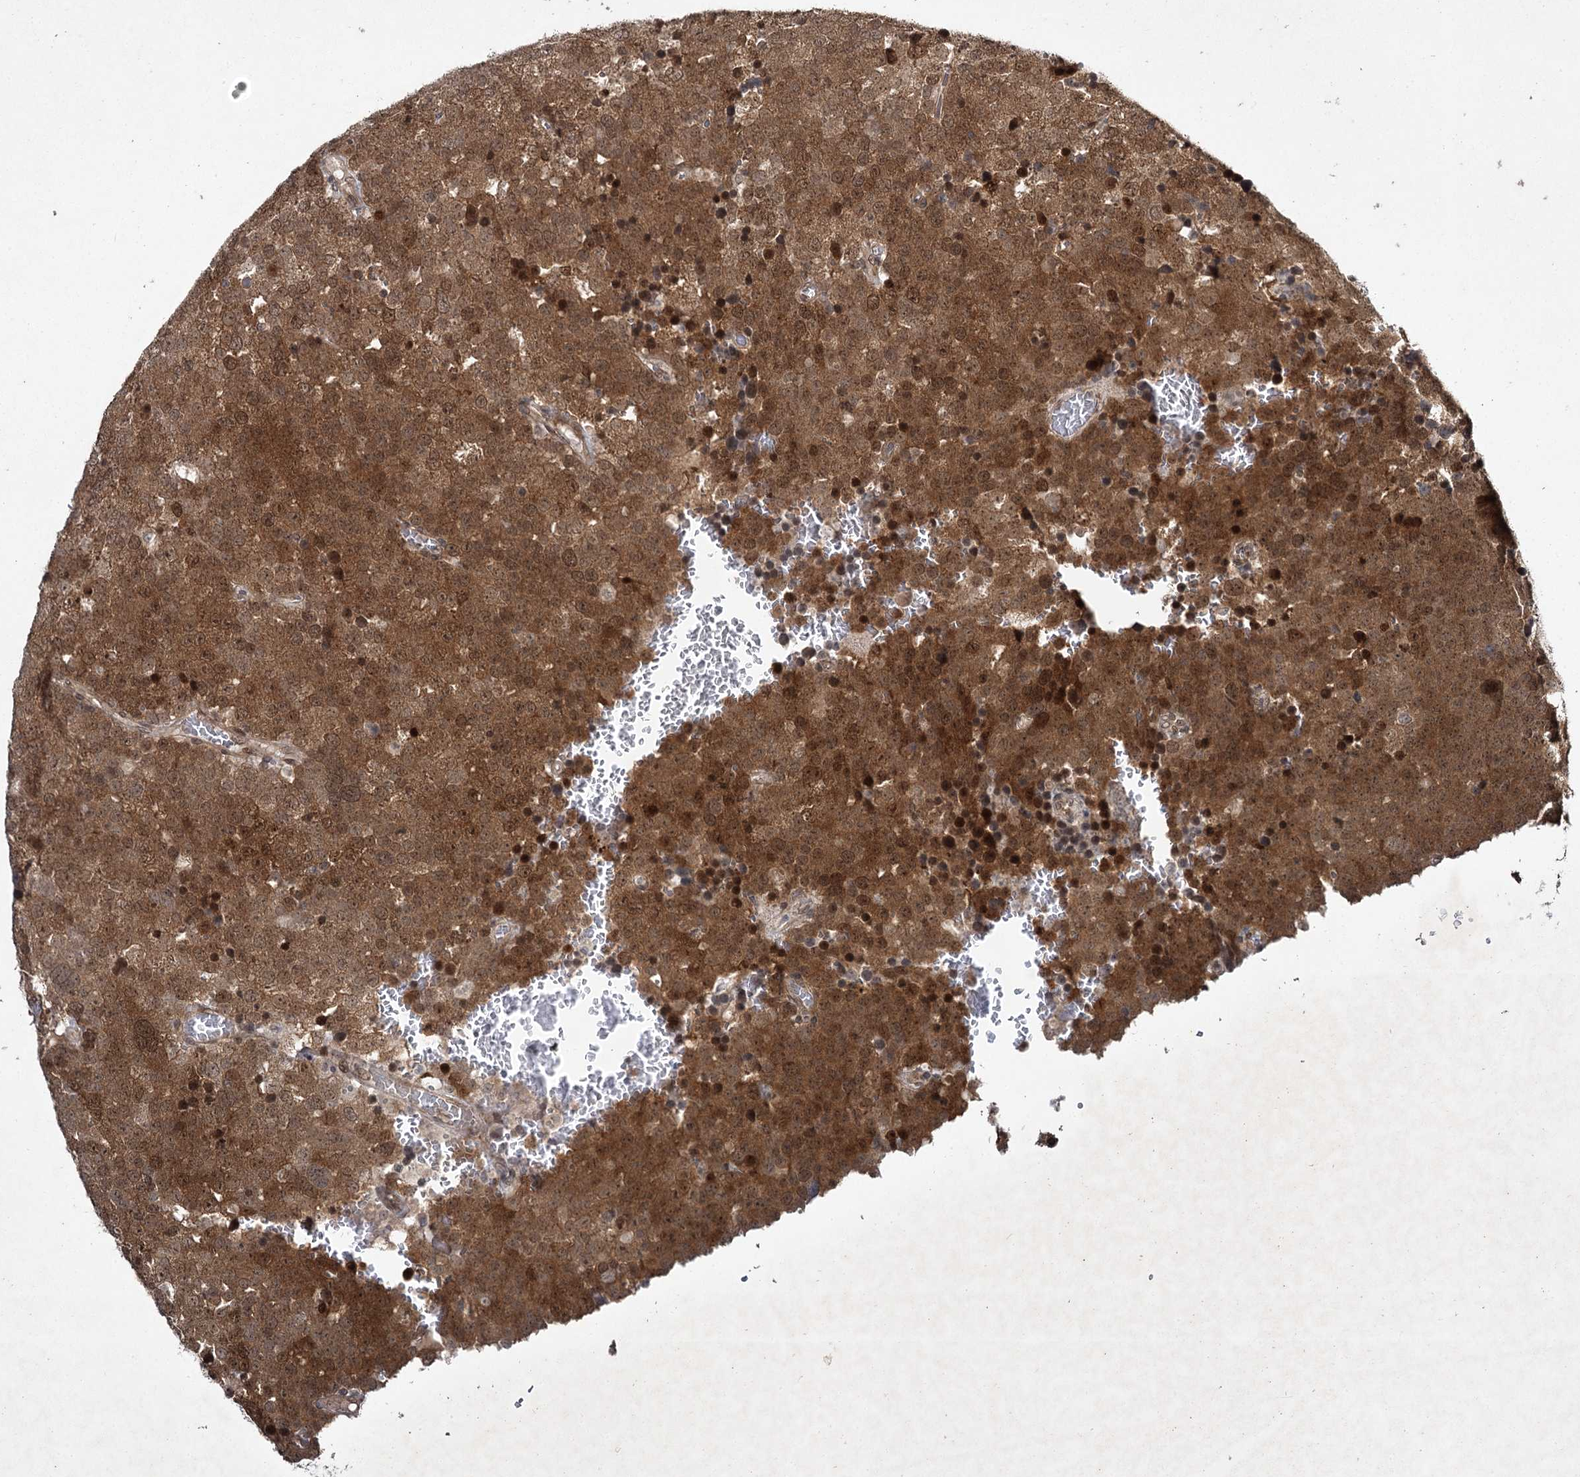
{"staining": {"intensity": "moderate", "quantity": ">75%", "location": "cytoplasmic/membranous,nuclear"}, "tissue": "testis cancer", "cell_type": "Tumor cells", "image_type": "cancer", "snomed": [{"axis": "morphology", "description": "Seminoma, NOS"}, {"axis": "topography", "description": "Testis"}], "caption": "Immunohistochemical staining of human testis cancer (seminoma) shows medium levels of moderate cytoplasmic/membranous and nuclear staining in approximately >75% of tumor cells.", "gene": "DCUN1D4", "patient": {"sex": "male", "age": 71}}